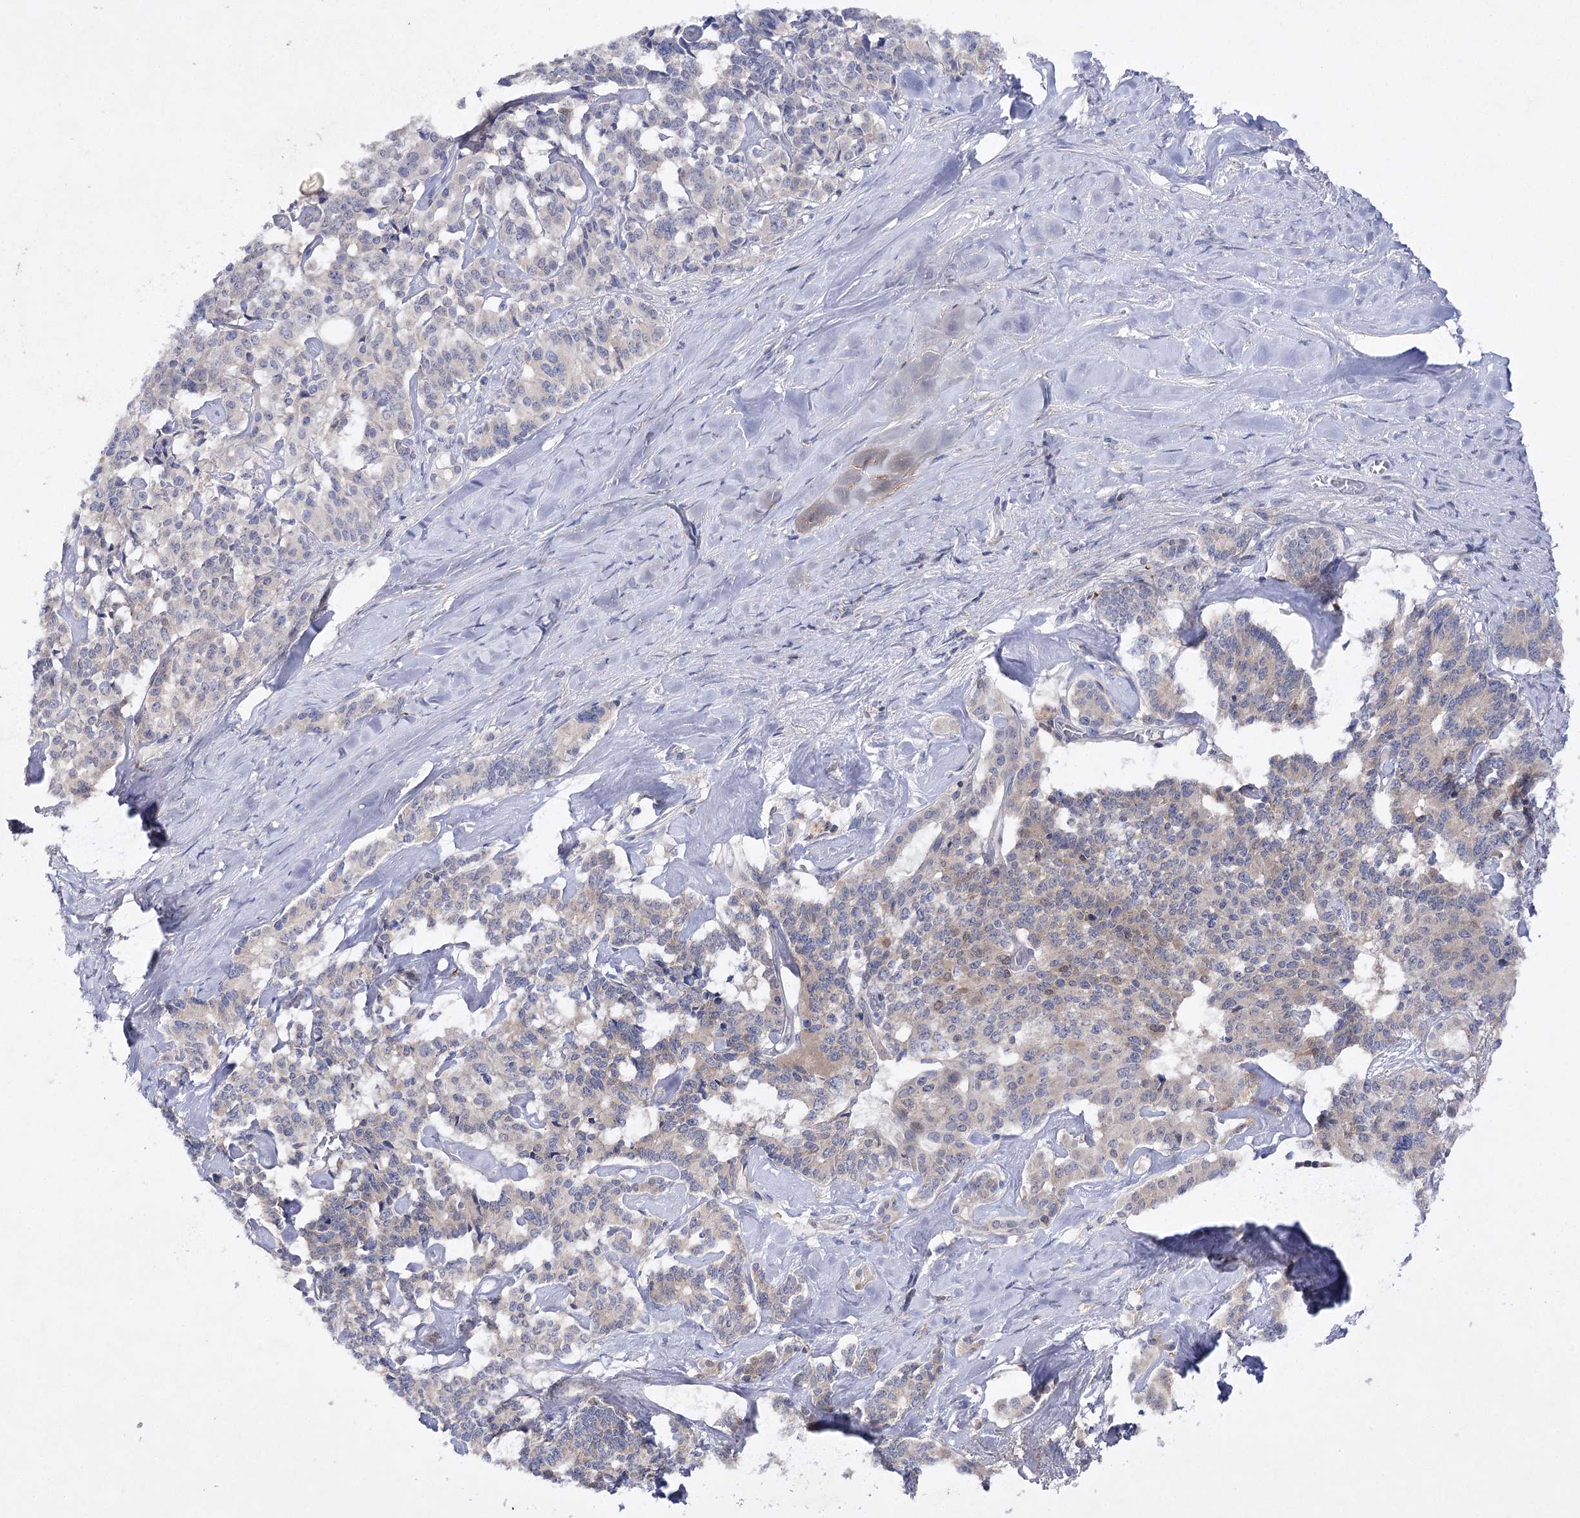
{"staining": {"intensity": "weak", "quantity": "<25%", "location": "cytoplasmic/membranous"}, "tissue": "pancreatic cancer", "cell_type": "Tumor cells", "image_type": "cancer", "snomed": [{"axis": "morphology", "description": "Adenocarcinoma, NOS"}, {"axis": "topography", "description": "Pancreas"}], "caption": "High magnification brightfield microscopy of adenocarcinoma (pancreatic) stained with DAB (brown) and counterstained with hematoxylin (blue): tumor cells show no significant positivity.", "gene": "BCR", "patient": {"sex": "female", "age": 74}}